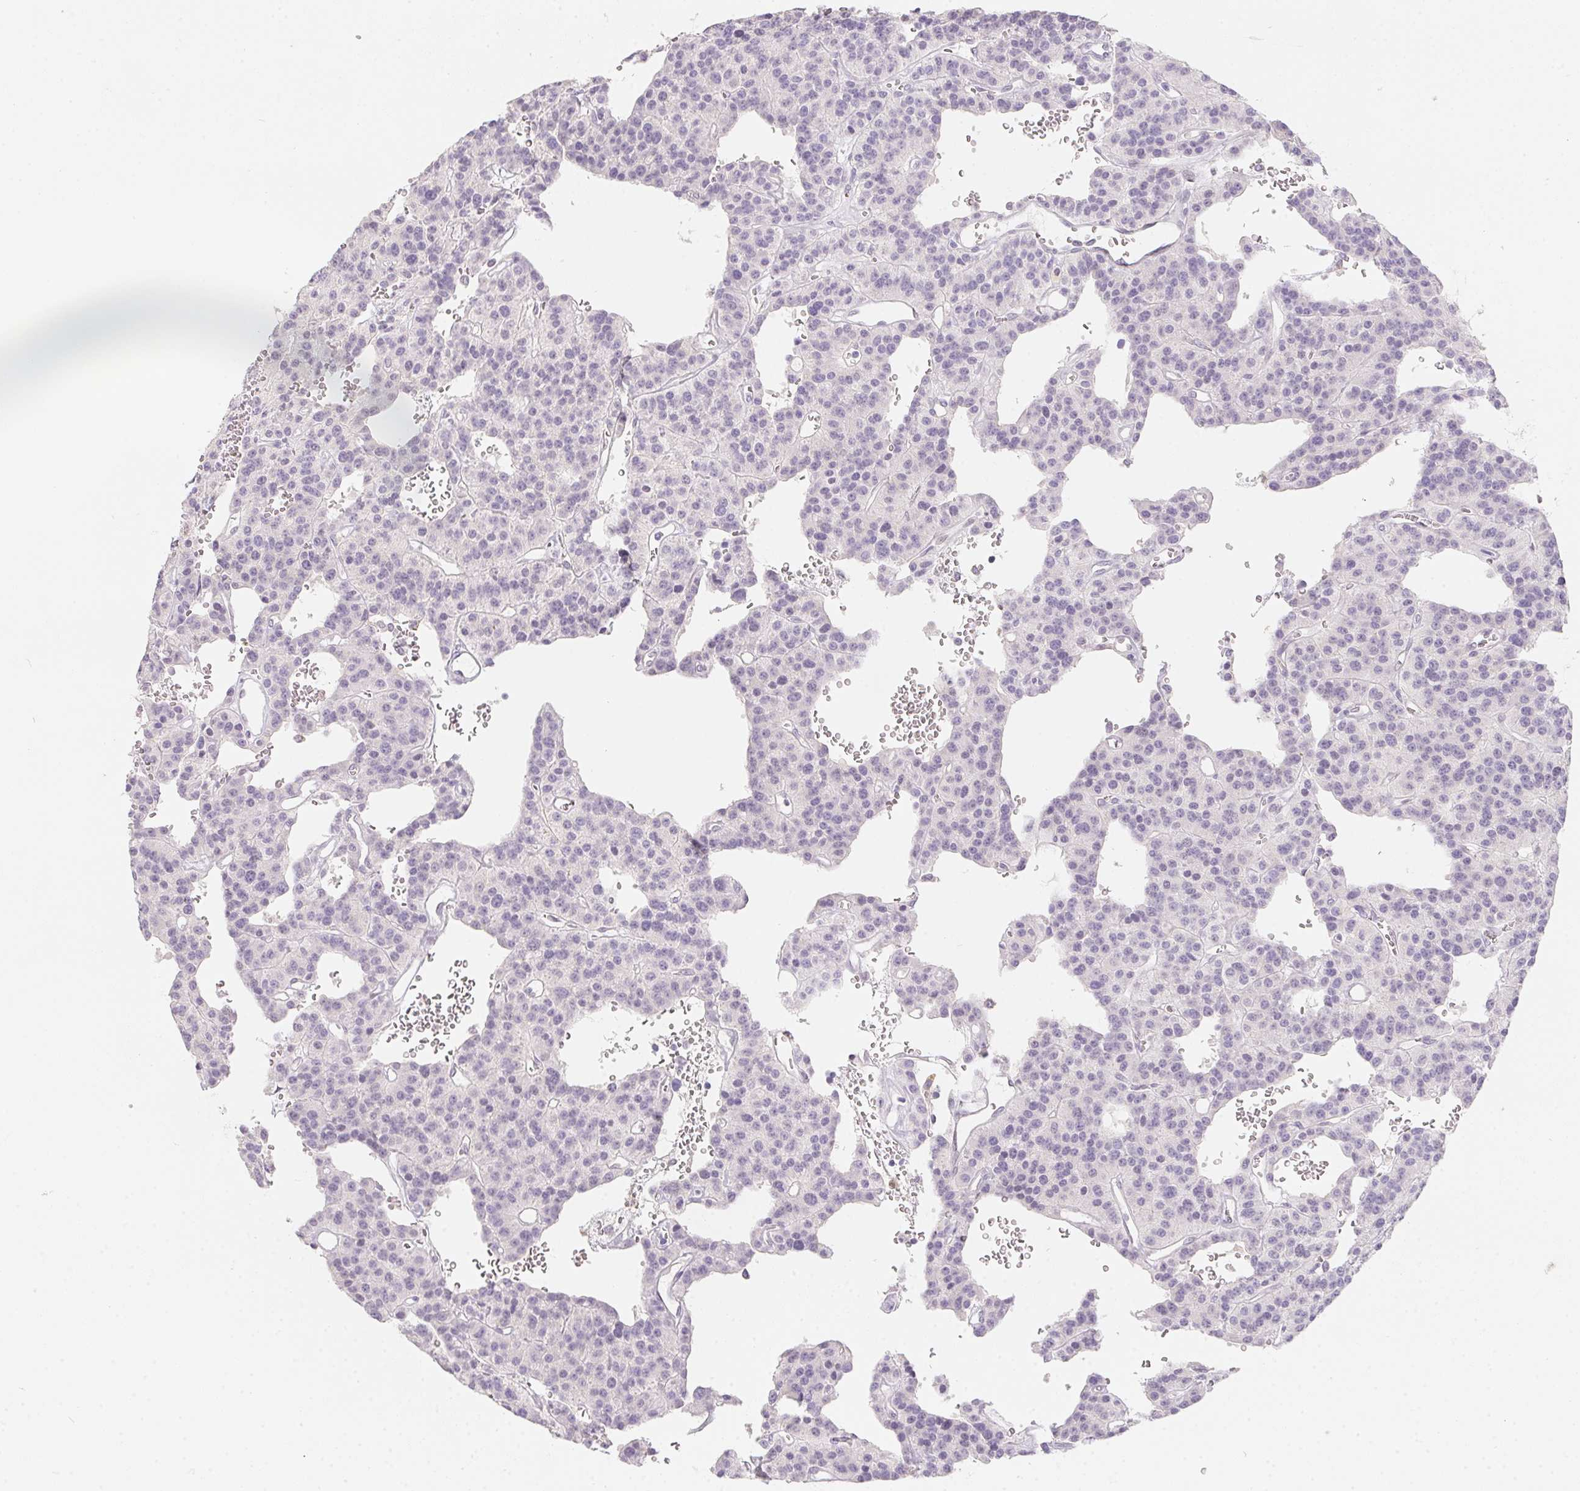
{"staining": {"intensity": "negative", "quantity": "none", "location": "none"}, "tissue": "carcinoid", "cell_type": "Tumor cells", "image_type": "cancer", "snomed": [{"axis": "morphology", "description": "Carcinoid, malignant, NOS"}, {"axis": "topography", "description": "Lung"}], "caption": "High magnification brightfield microscopy of carcinoid stained with DAB (3,3'-diaminobenzidine) (brown) and counterstained with hematoxylin (blue): tumor cells show no significant staining. (DAB (3,3'-diaminobenzidine) IHC with hematoxylin counter stain).", "gene": "MORC1", "patient": {"sex": "female", "age": 71}}